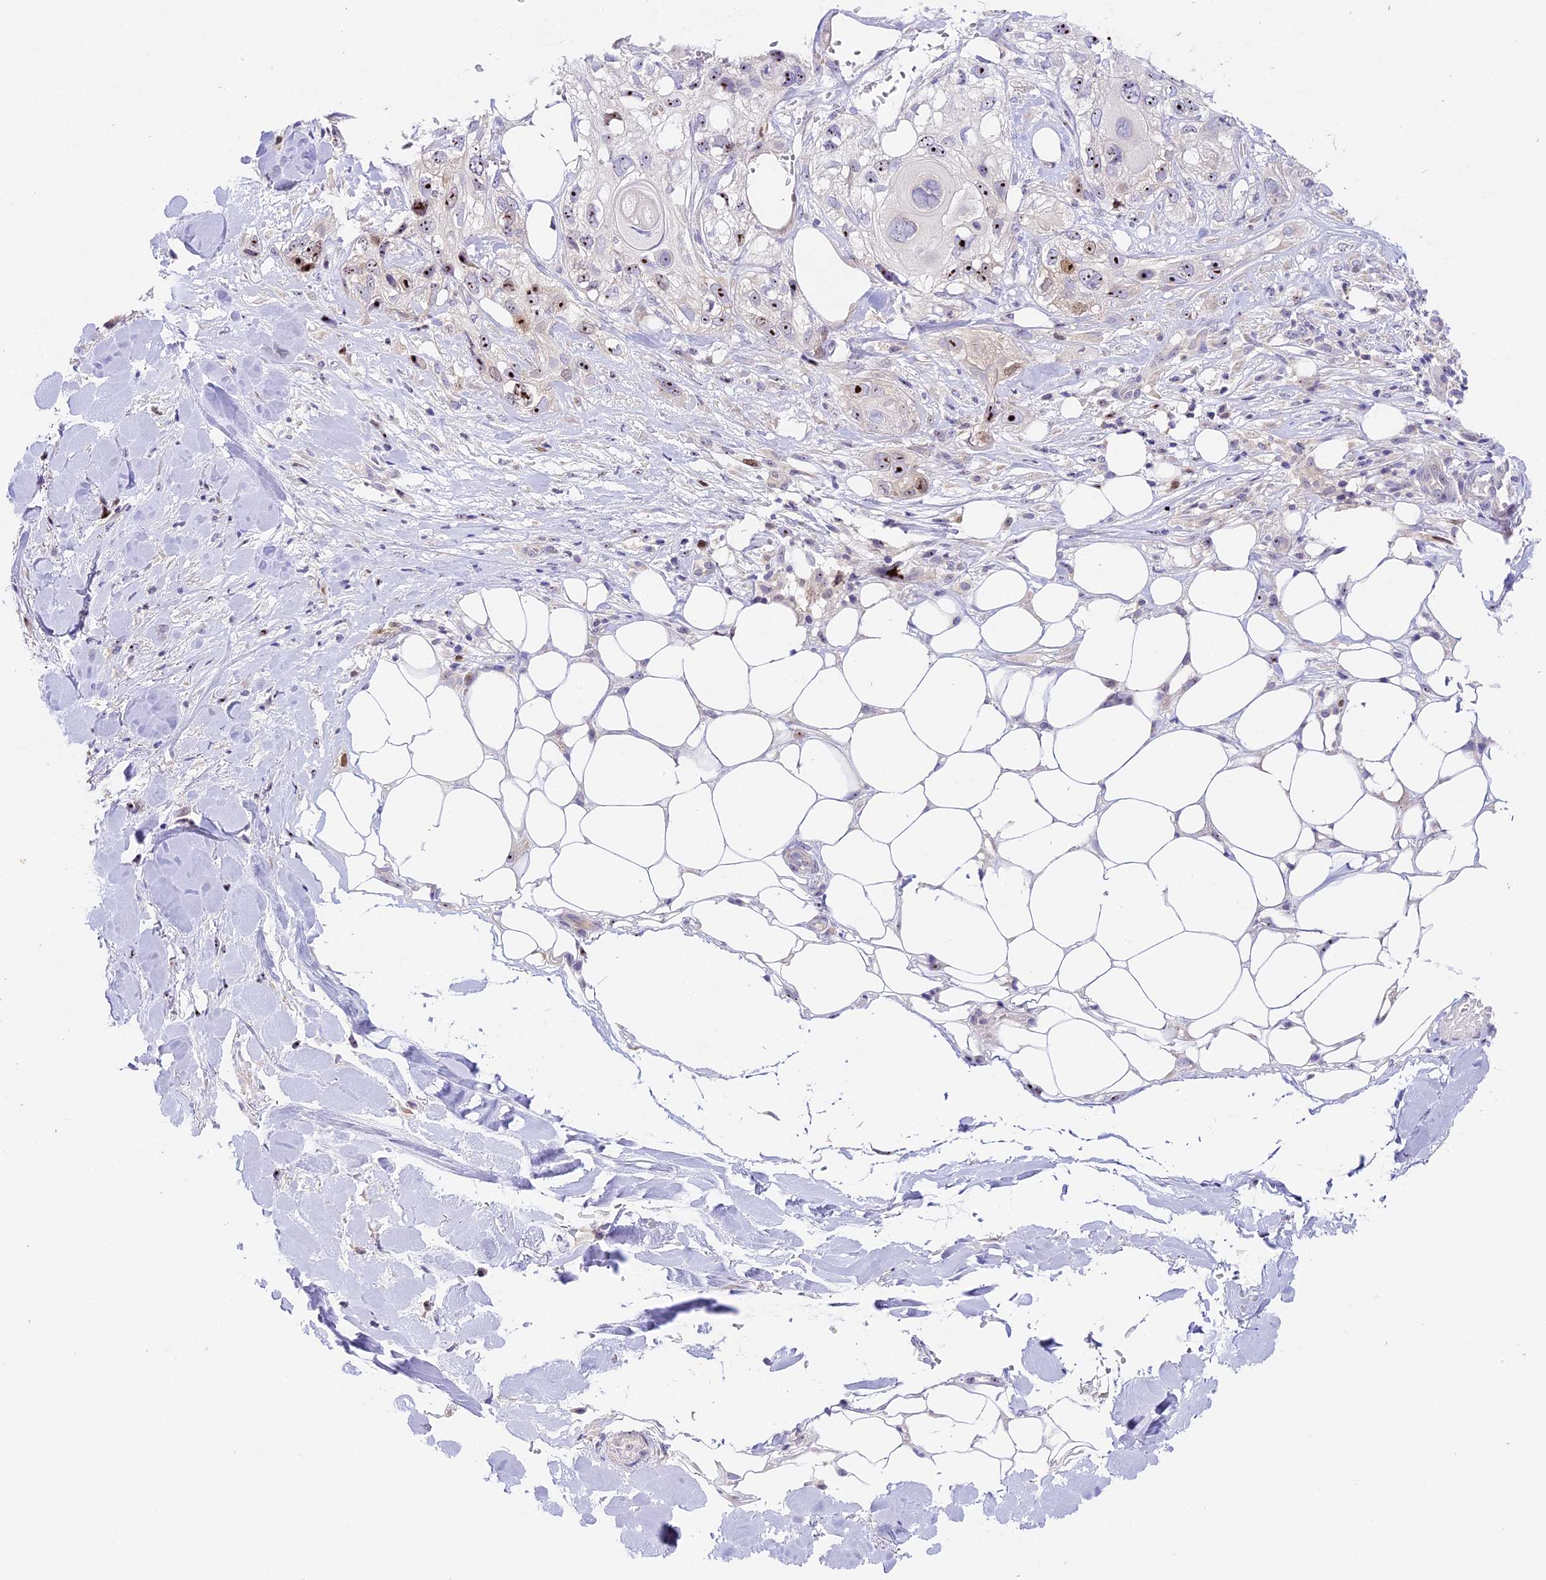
{"staining": {"intensity": "strong", "quantity": "25%-75%", "location": "nuclear"}, "tissue": "skin cancer", "cell_type": "Tumor cells", "image_type": "cancer", "snomed": [{"axis": "morphology", "description": "Normal tissue, NOS"}, {"axis": "morphology", "description": "Squamous cell carcinoma, NOS"}, {"axis": "topography", "description": "Skin"}], "caption": "Human skin cancer stained with a brown dye exhibits strong nuclear positive expression in approximately 25%-75% of tumor cells.", "gene": "RAD51", "patient": {"sex": "male", "age": 72}}